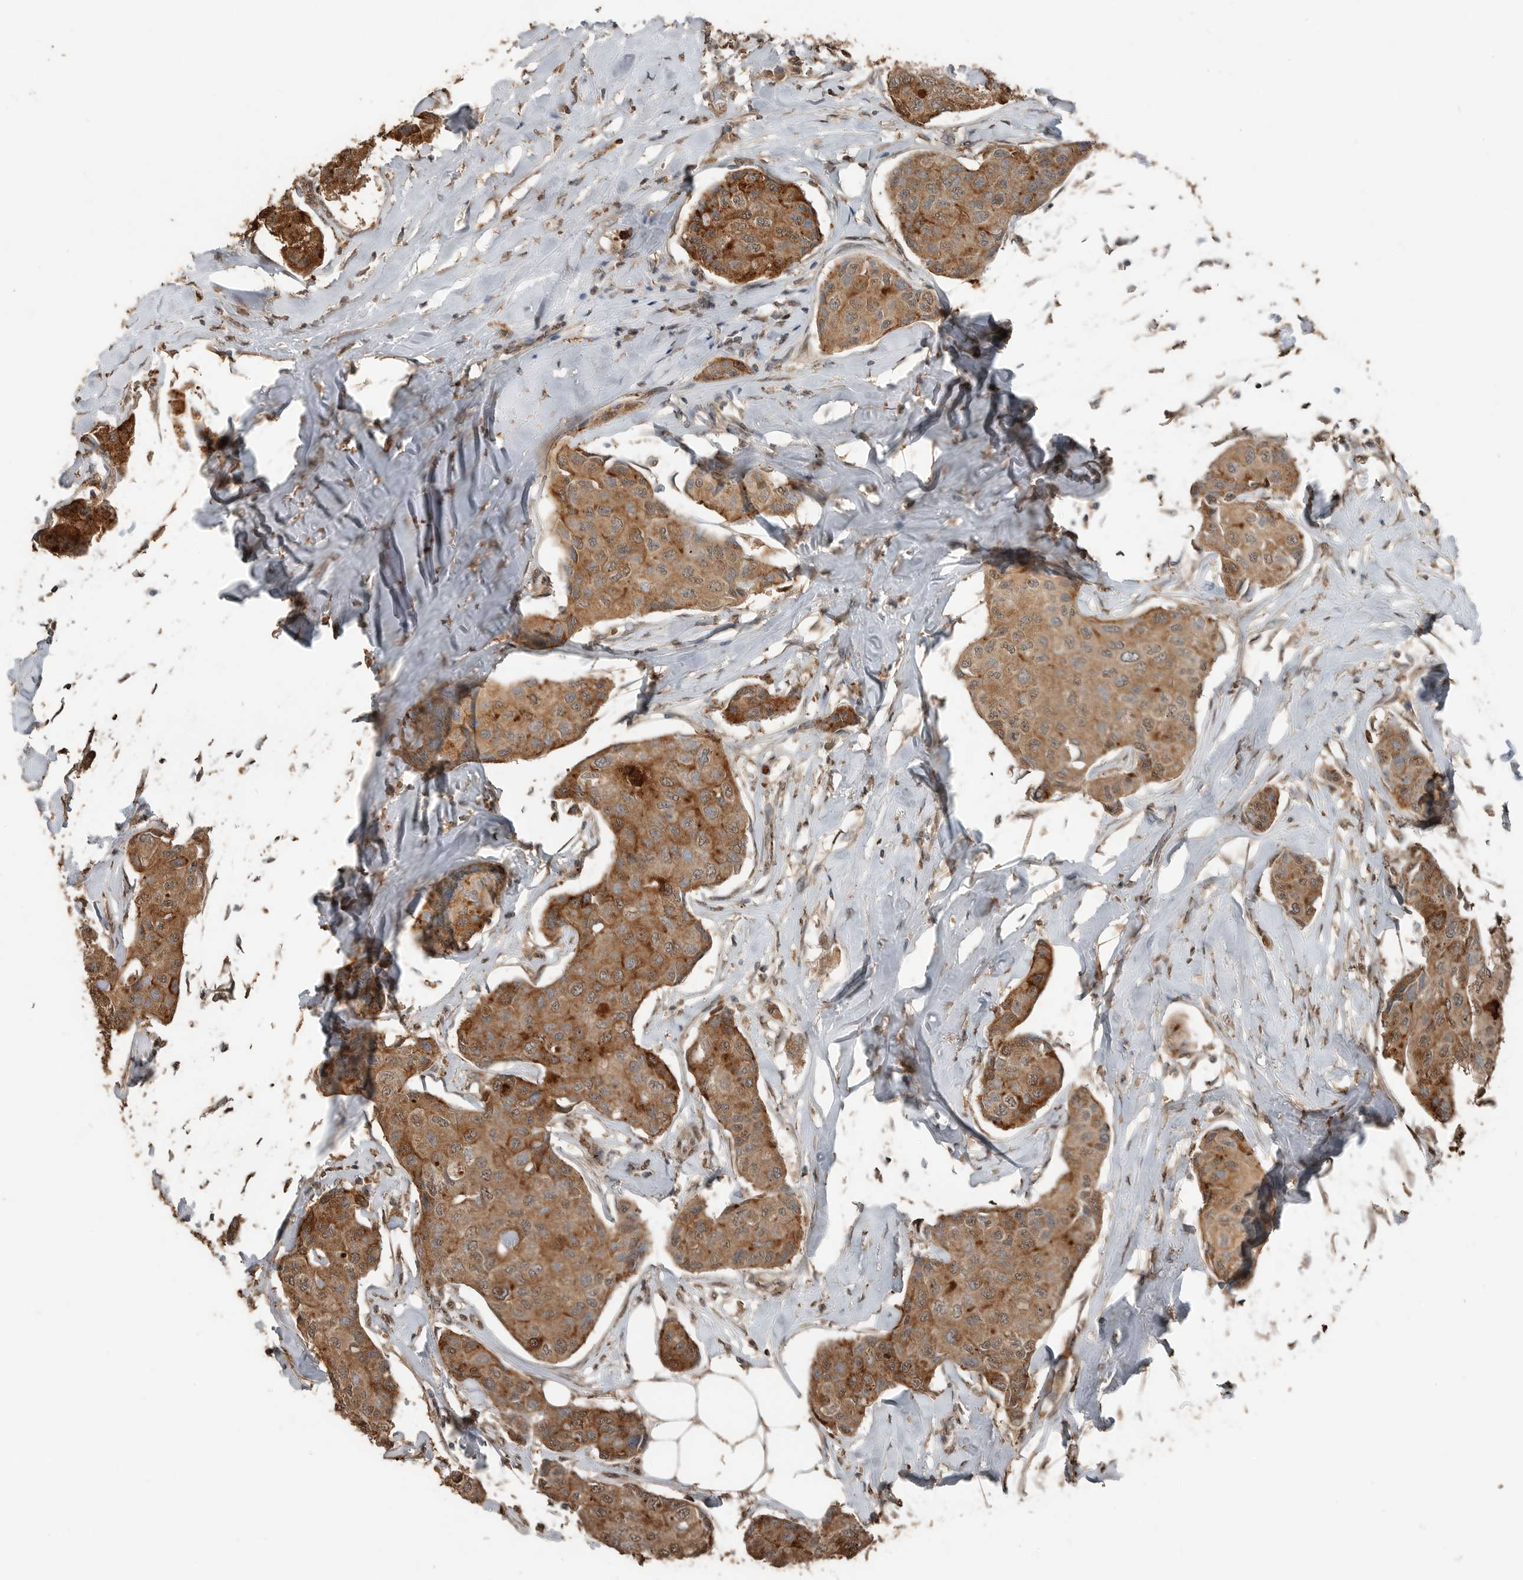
{"staining": {"intensity": "strong", "quantity": ">75%", "location": "cytoplasmic/membranous"}, "tissue": "breast cancer", "cell_type": "Tumor cells", "image_type": "cancer", "snomed": [{"axis": "morphology", "description": "Duct carcinoma"}, {"axis": "topography", "description": "Breast"}], "caption": "A brown stain highlights strong cytoplasmic/membranous expression of a protein in human breast intraductal carcinoma tumor cells.", "gene": "BLZF1", "patient": {"sex": "female", "age": 80}}